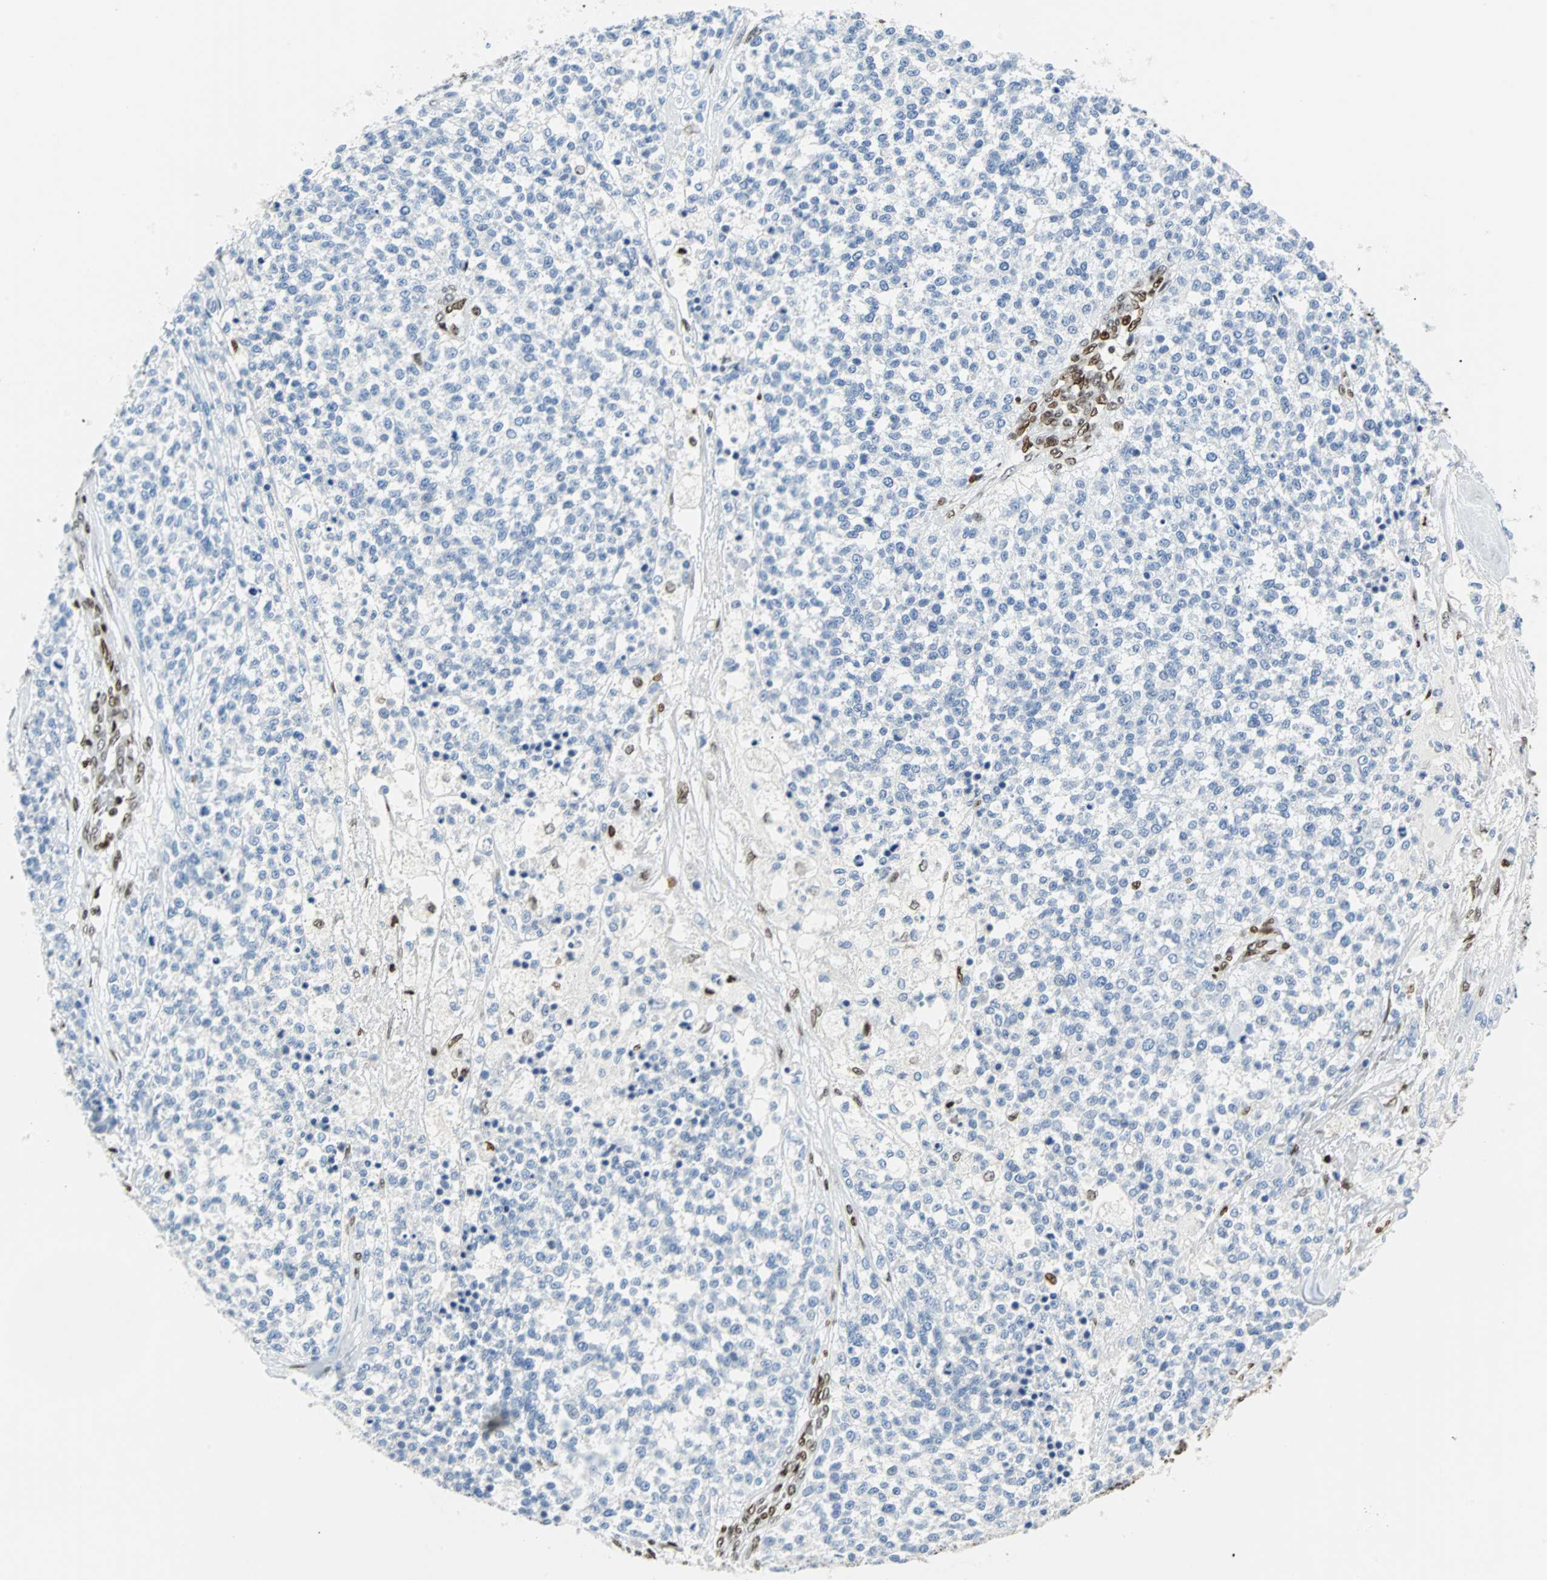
{"staining": {"intensity": "negative", "quantity": "none", "location": "none"}, "tissue": "testis cancer", "cell_type": "Tumor cells", "image_type": "cancer", "snomed": [{"axis": "morphology", "description": "Seminoma, NOS"}, {"axis": "topography", "description": "Testis"}], "caption": "DAB (3,3'-diaminobenzidine) immunohistochemical staining of seminoma (testis) exhibits no significant positivity in tumor cells.", "gene": "ZNF131", "patient": {"sex": "male", "age": 59}}